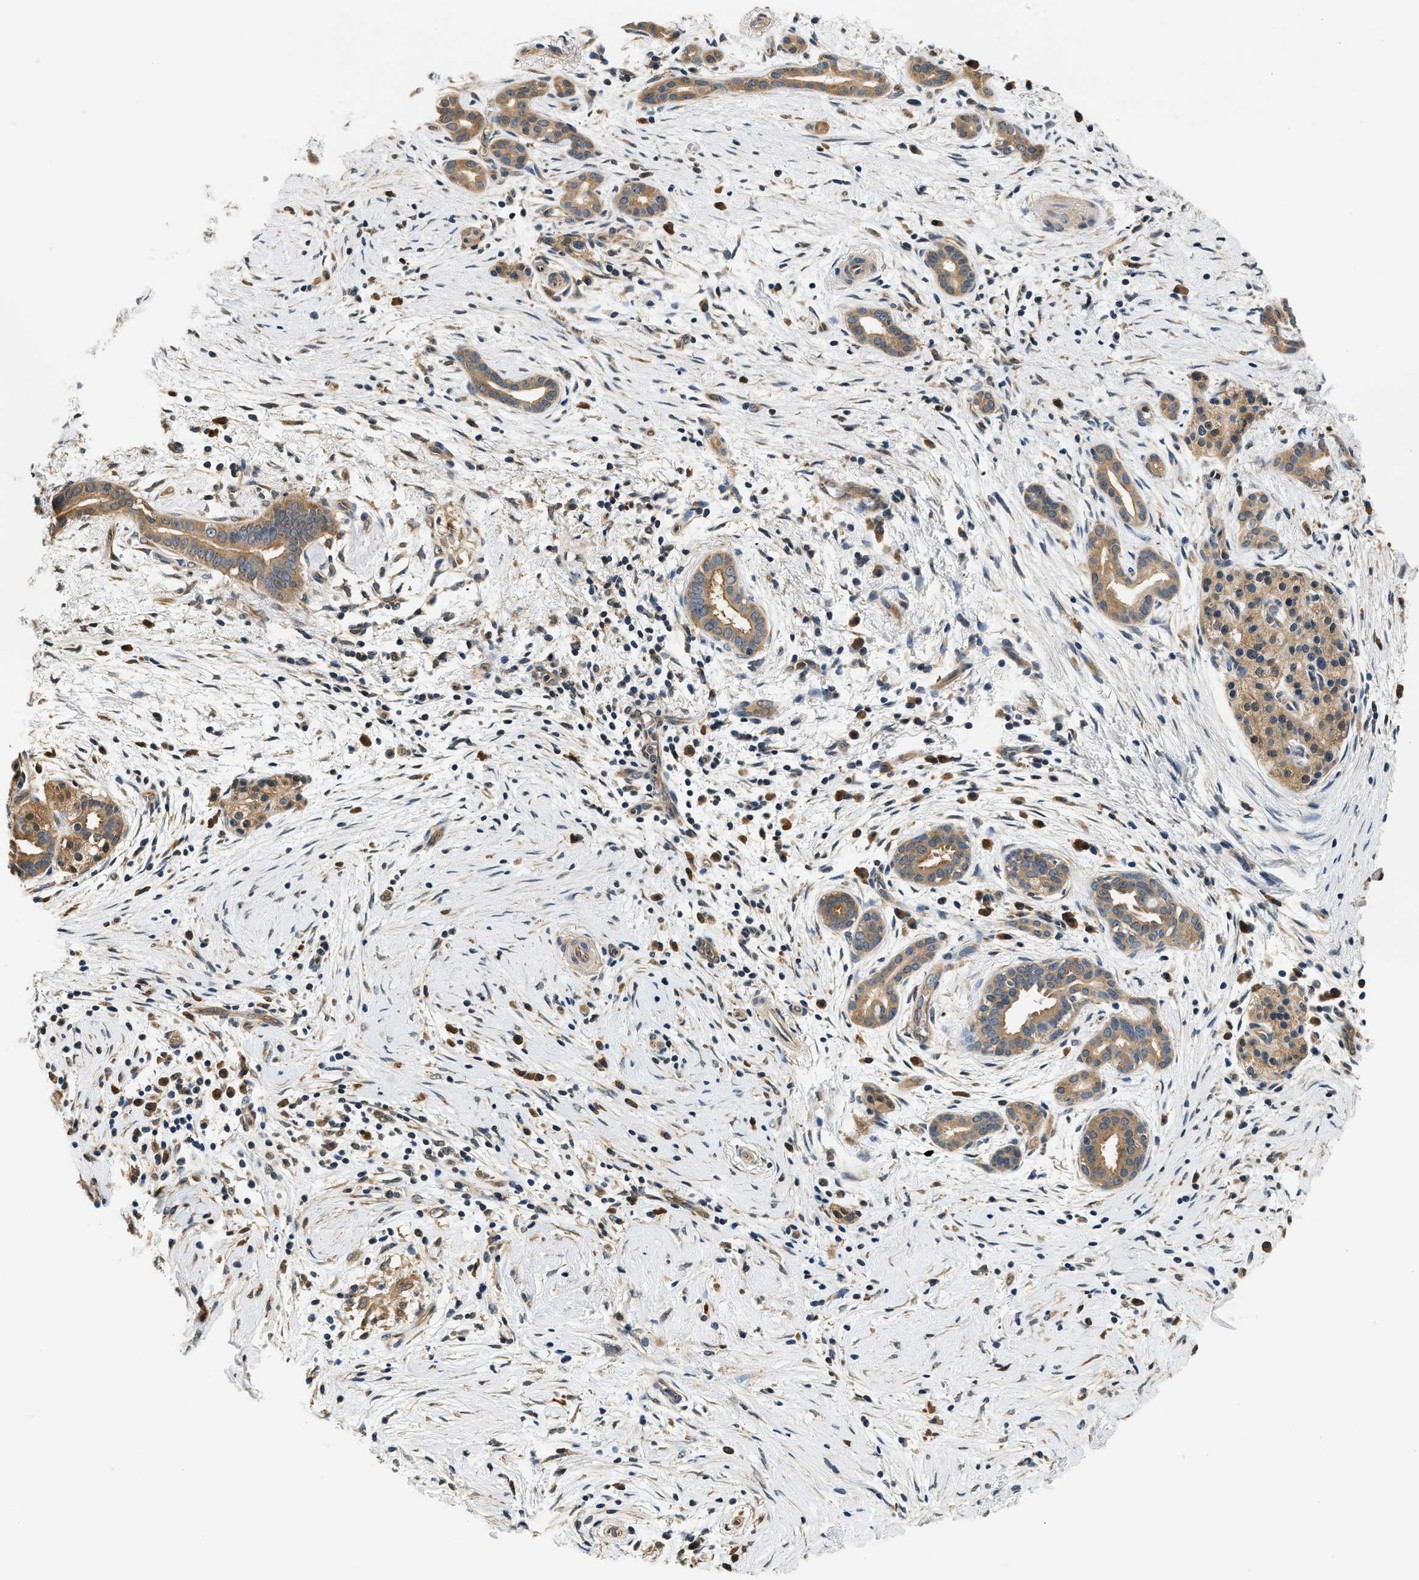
{"staining": {"intensity": "moderate", "quantity": ">75%", "location": "cytoplasmic/membranous"}, "tissue": "pancreatic cancer", "cell_type": "Tumor cells", "image_type": "cancer", "snomed": [{"axis": "morphology", "description": "Adenocarcinoma, NOS"}, {"axis": "topography", "description": "Pancreas"}], "caption": "Moderate cytoplasmic/membranous positivity is appreciated in approximately >75% of tumor cells in pancreatic adenocarcinoma.", "gene": "BCL7C", "patient": {"sex": "female", "age": 70}}